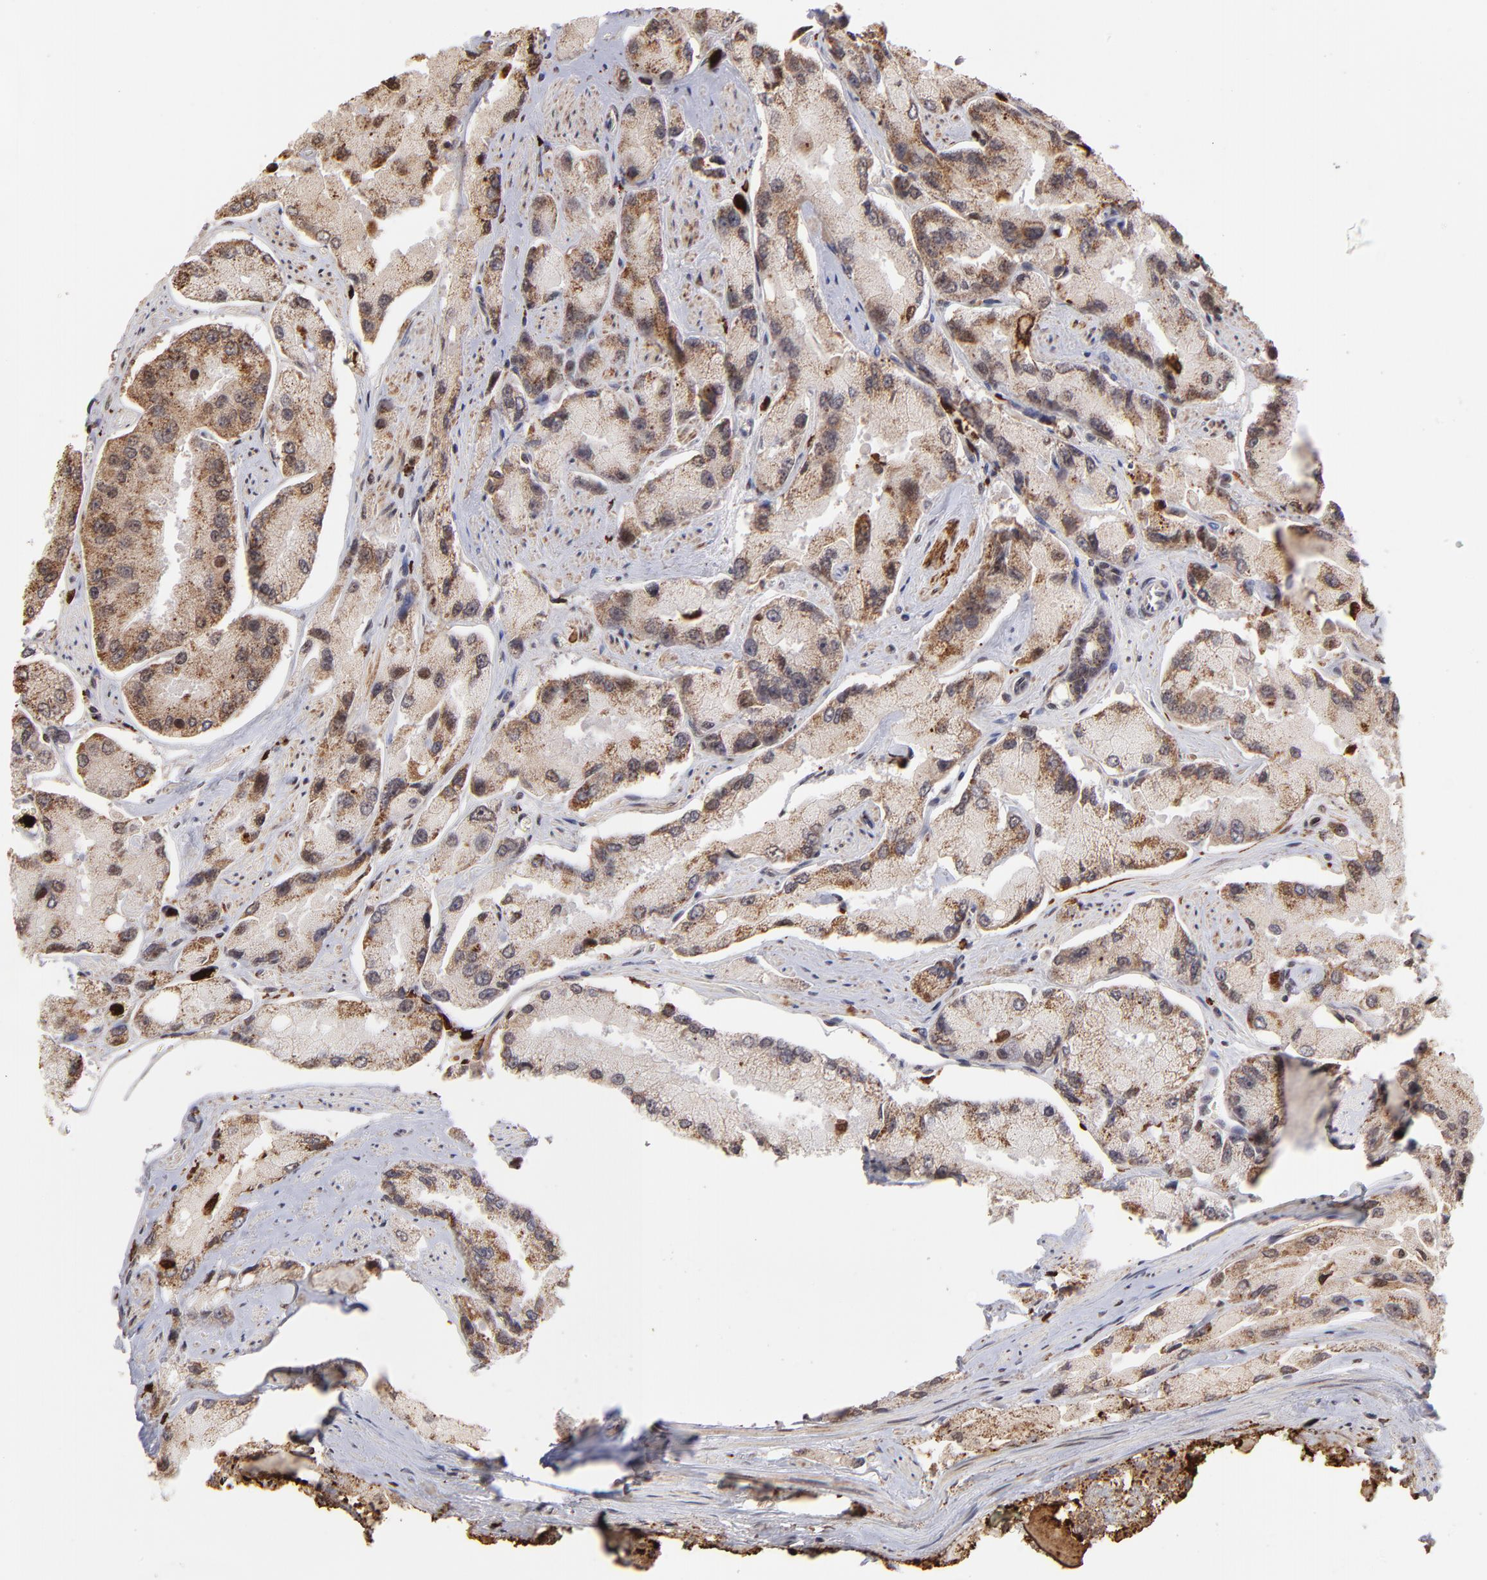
{"staining": {"intensity": "moderate", "quantity": ">75%", "location": "cytoplasmic/membranous"}, "tissue": "prostate cancer", "cell_type": "Tumor cells", "image_type": "cancer", "snomed": [{"axis": "morphology", "description": "Adenocarcinoma, High grade"}, {"axis": "topography", "description": "Prostate"}], "caption": "The micrograph displays a brown stain indicating the presence of a protein in the cytoplasmic/membranous of tumor cells in high-grade adenocarcinoma (prostate).", "gene": "ZFX", "patient": {"sex": "male", "age": 58}}